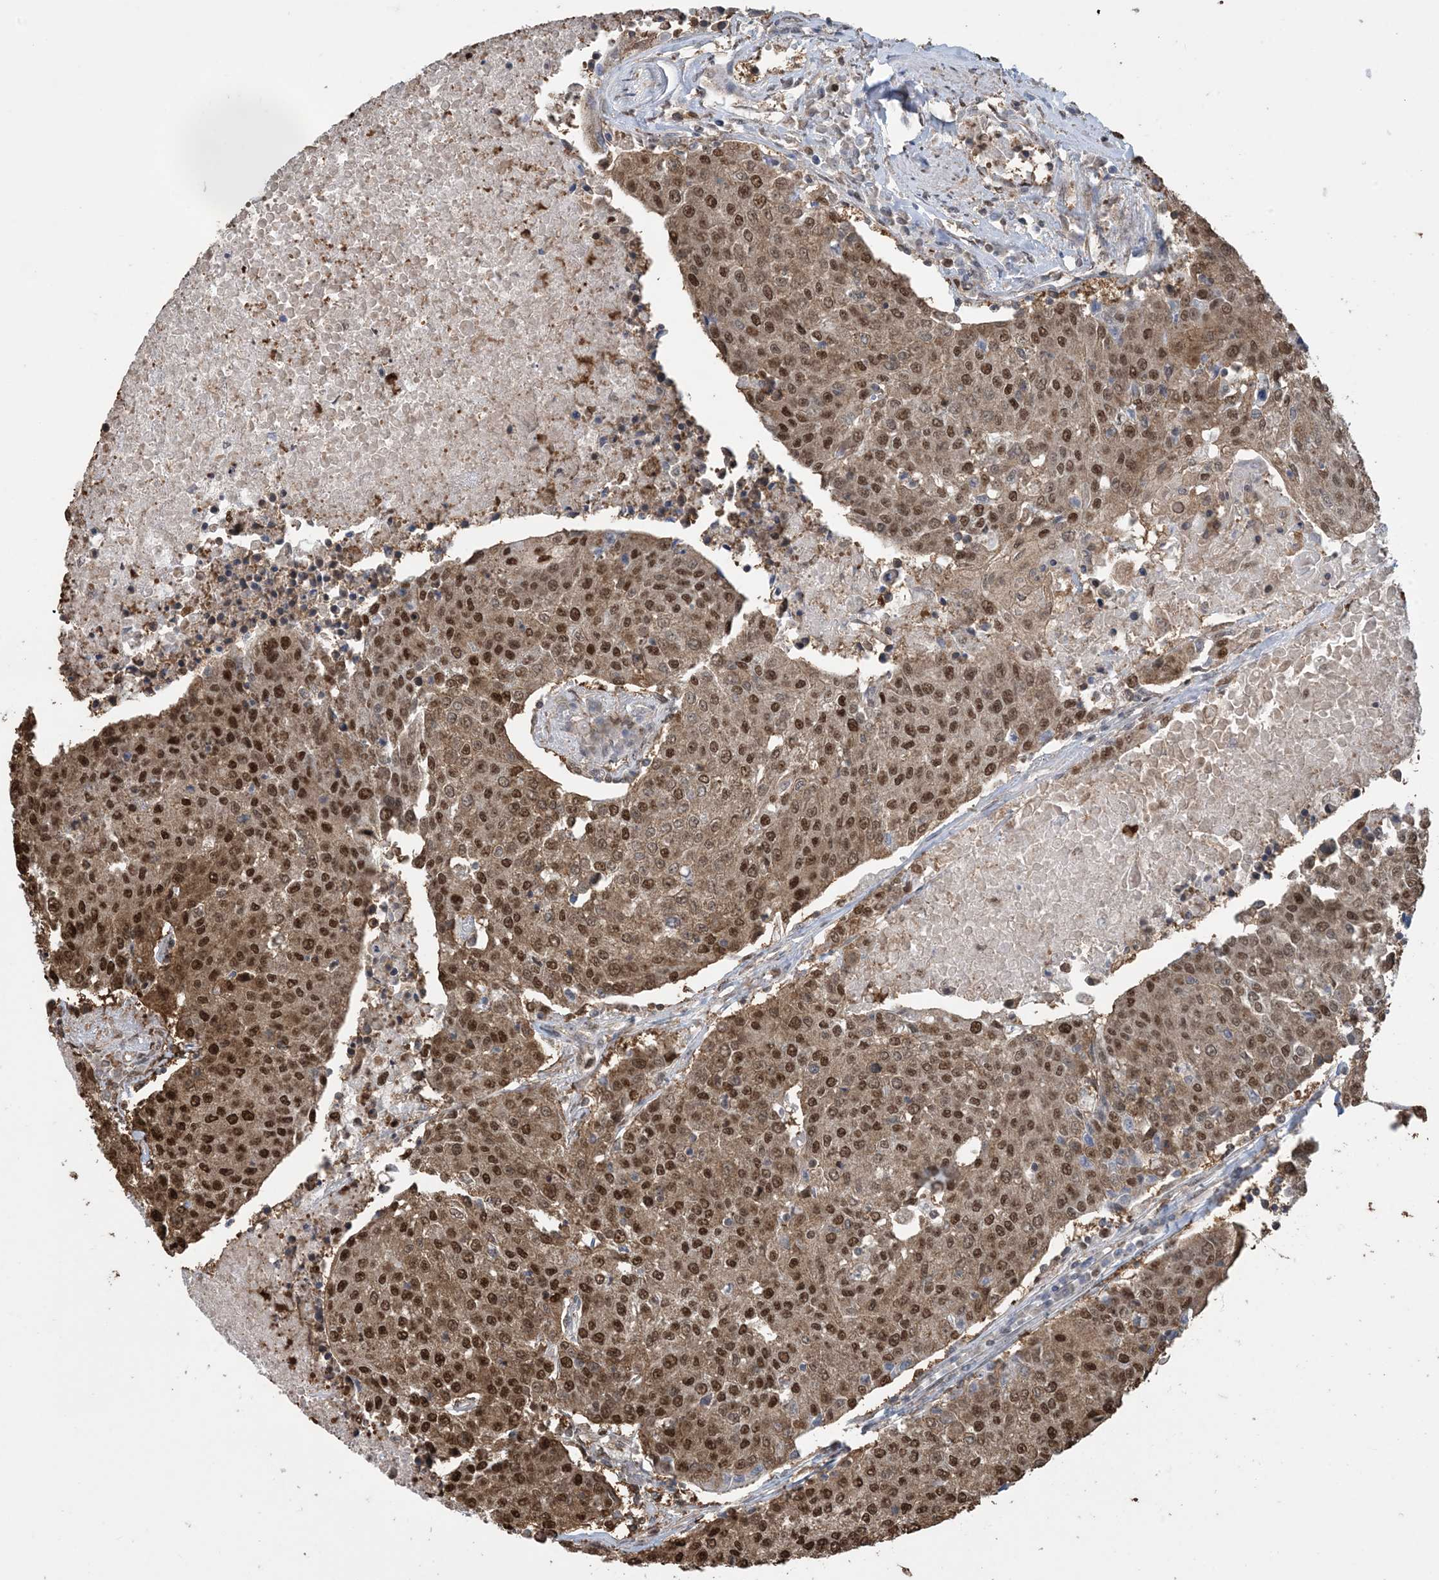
{"staining": {"intensity": "moderate", "quantity": ">75%", "location": "cytoplasmic/membranous,nuclear"}, "tissue": "urothelial cancer", "cell_type": "Tumor cells", "image_type": "cancer", "snomed": [{"axis": "morphology", "description": "Urothelial carcinoma, High grade"}, {"axis": "topography", "description": "Urinary bladder"}], "caption": "Immunohistochemical staining of human high-grade urothelial carcinoma shows medium levels of moderate cytoplasmic/membranous and nuclear protein expression in approximately >75% of tumor cells. (DAB (3,3'-diaminobenzidine) IHC with brightfield microscopy, high magnification).", "gene": "HSPA1A", "patient": {"sex": "female", "age": 85}}